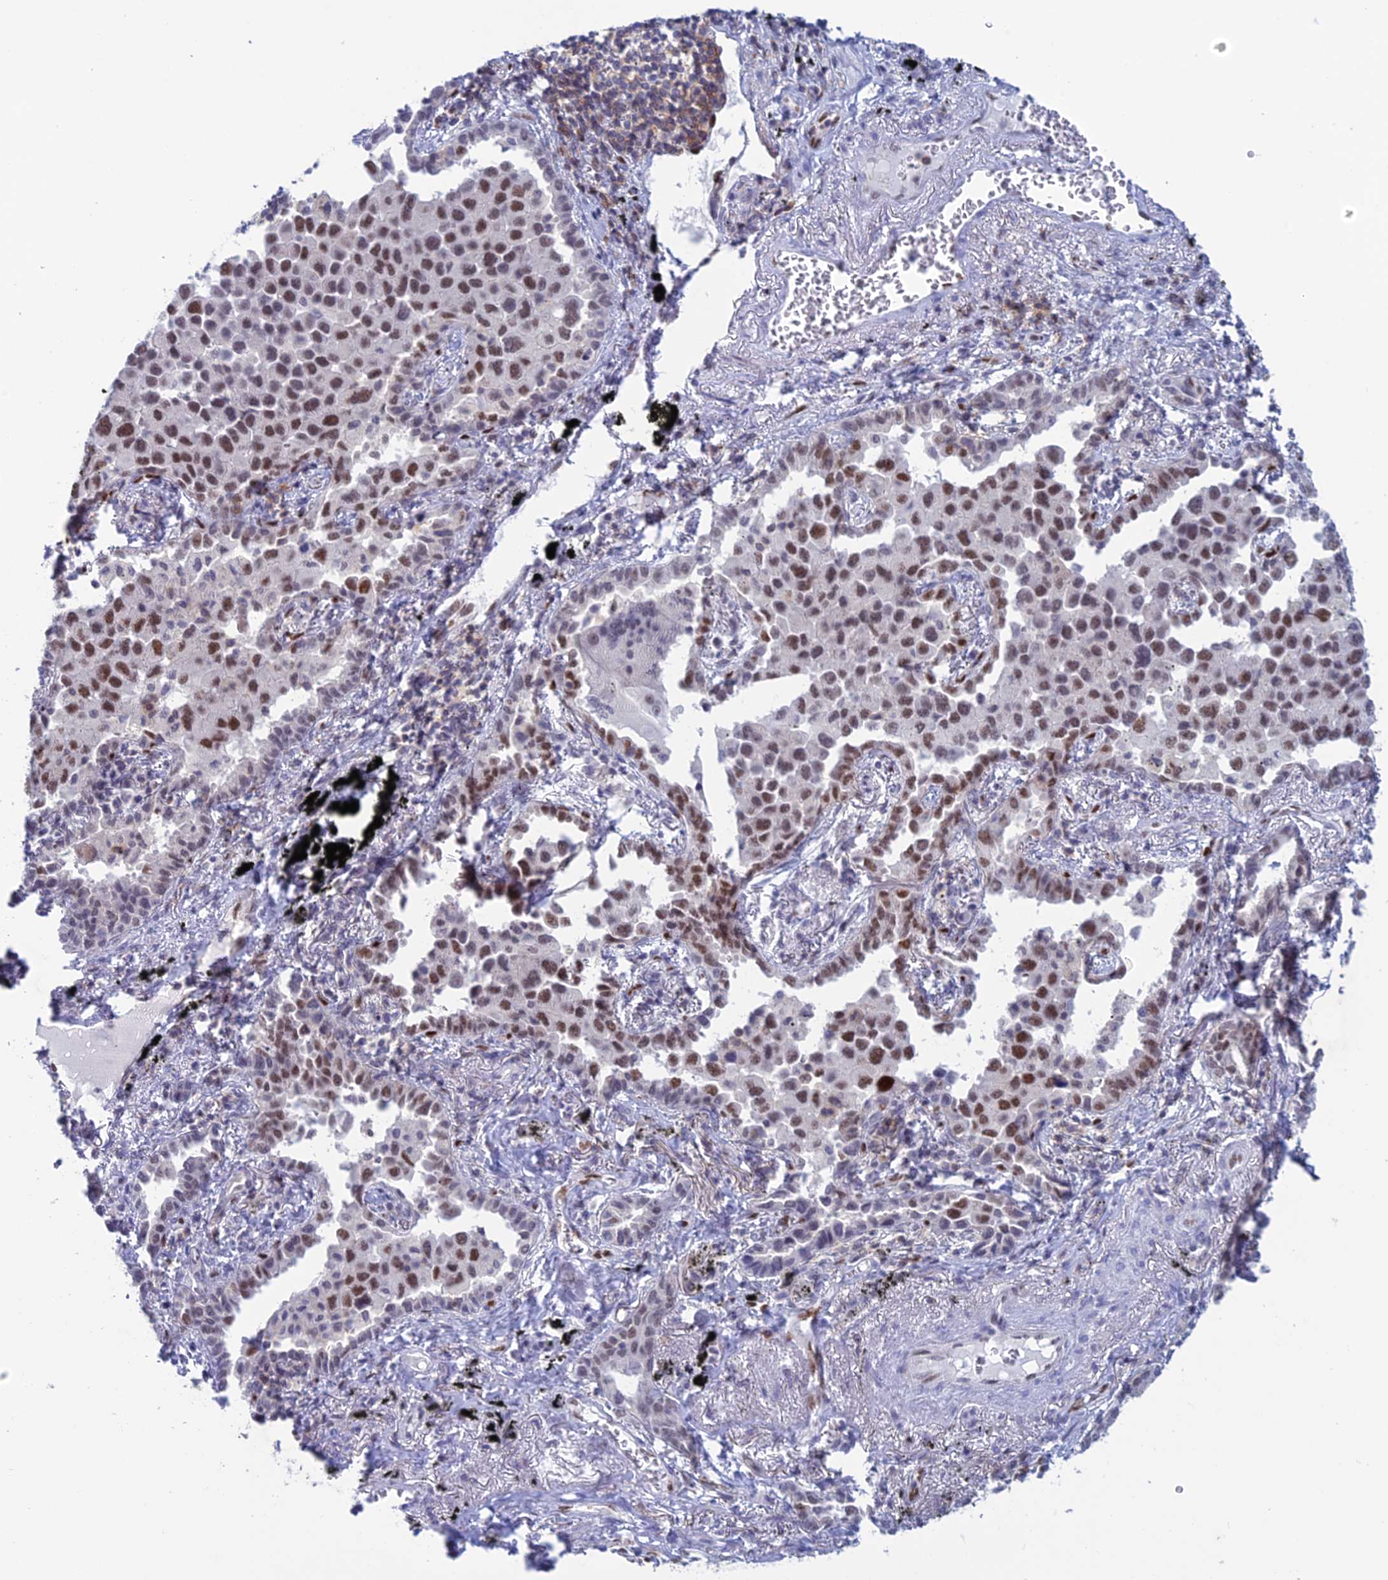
{"staining": {"intensity": "moderate", "quantity": ">75%", "location": "nuclear"}, "tissue": "lung cancer", "cell_type": "Tumor cells", "image_type": "cancer", "snomed": [{"axis": "morphology", "description": "Adenocarcinoma, NOS"}, {"axis": "topography", "description": "Lung"}], "caption": "This histopathology image reveals immunohistochemistry staining of lung adenocarcinoma, with medium moderate nuclear positivity in about >75% of tumor cells.", "gene": "NOL4L", "patient": {"sex": "male", "age": 67}}